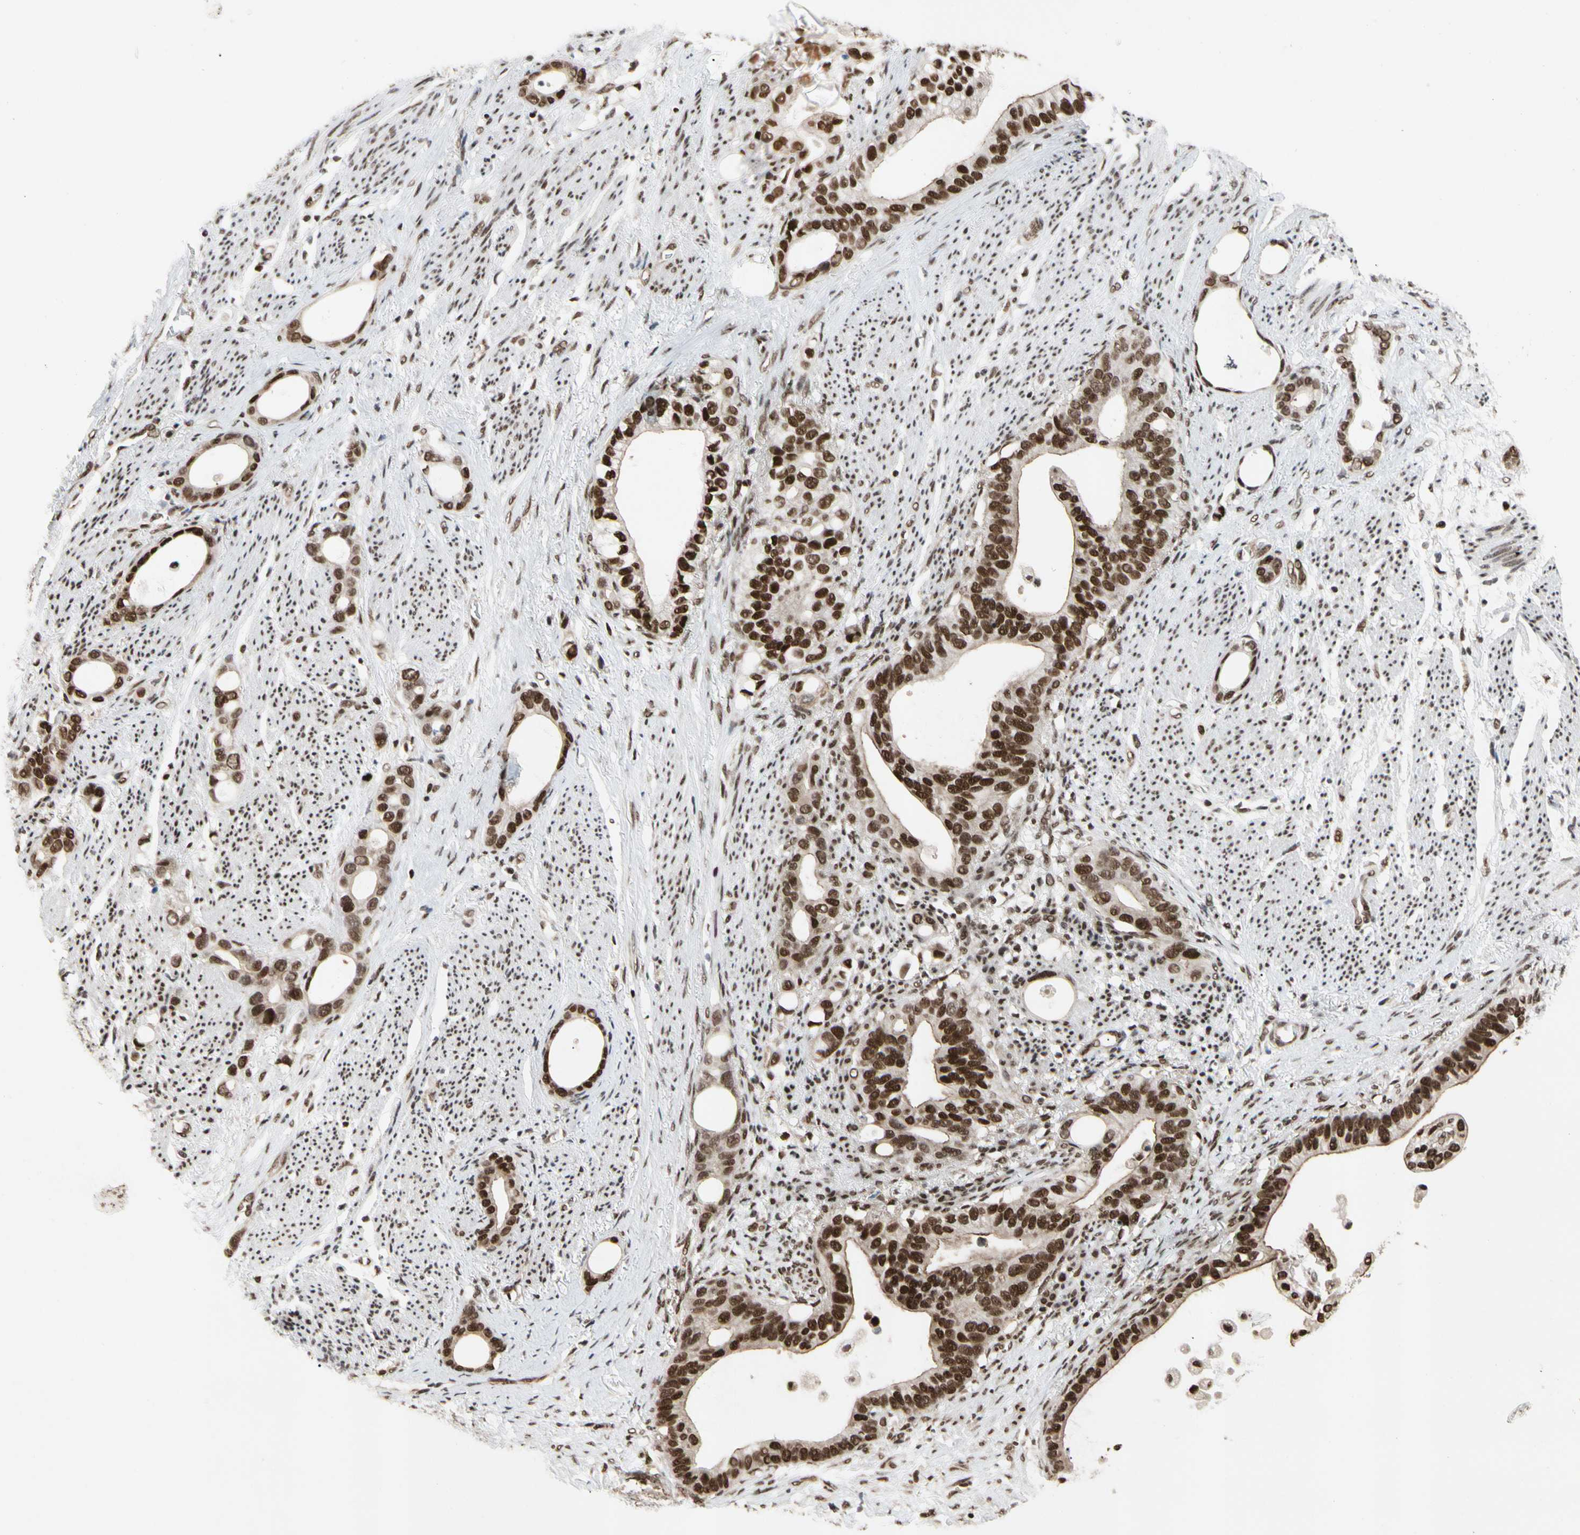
{"staining": {"intensity": "strong", "quantity": ">75%", "location": "nuclear"}, "tissue": "stomach cancer", "cell_type": "Tumor cells", "image_type": "cancer", "snomed": [{"axis": "morphology", "description": "Adenocarcinoma, NOS"}, {"axis": "topography", "description": "Stomach"}], "caption": "IHC image of neoplastic tissue: human stomach adenocarcinoma stained using immunohistochemistry demonstrates high levels of strong protein expression localized specifically in the nuclear of tumor cells, appearing as a nuclear brown color.", "gene": "FAM98B", "patient": {"sex": "female", "age": 75}}